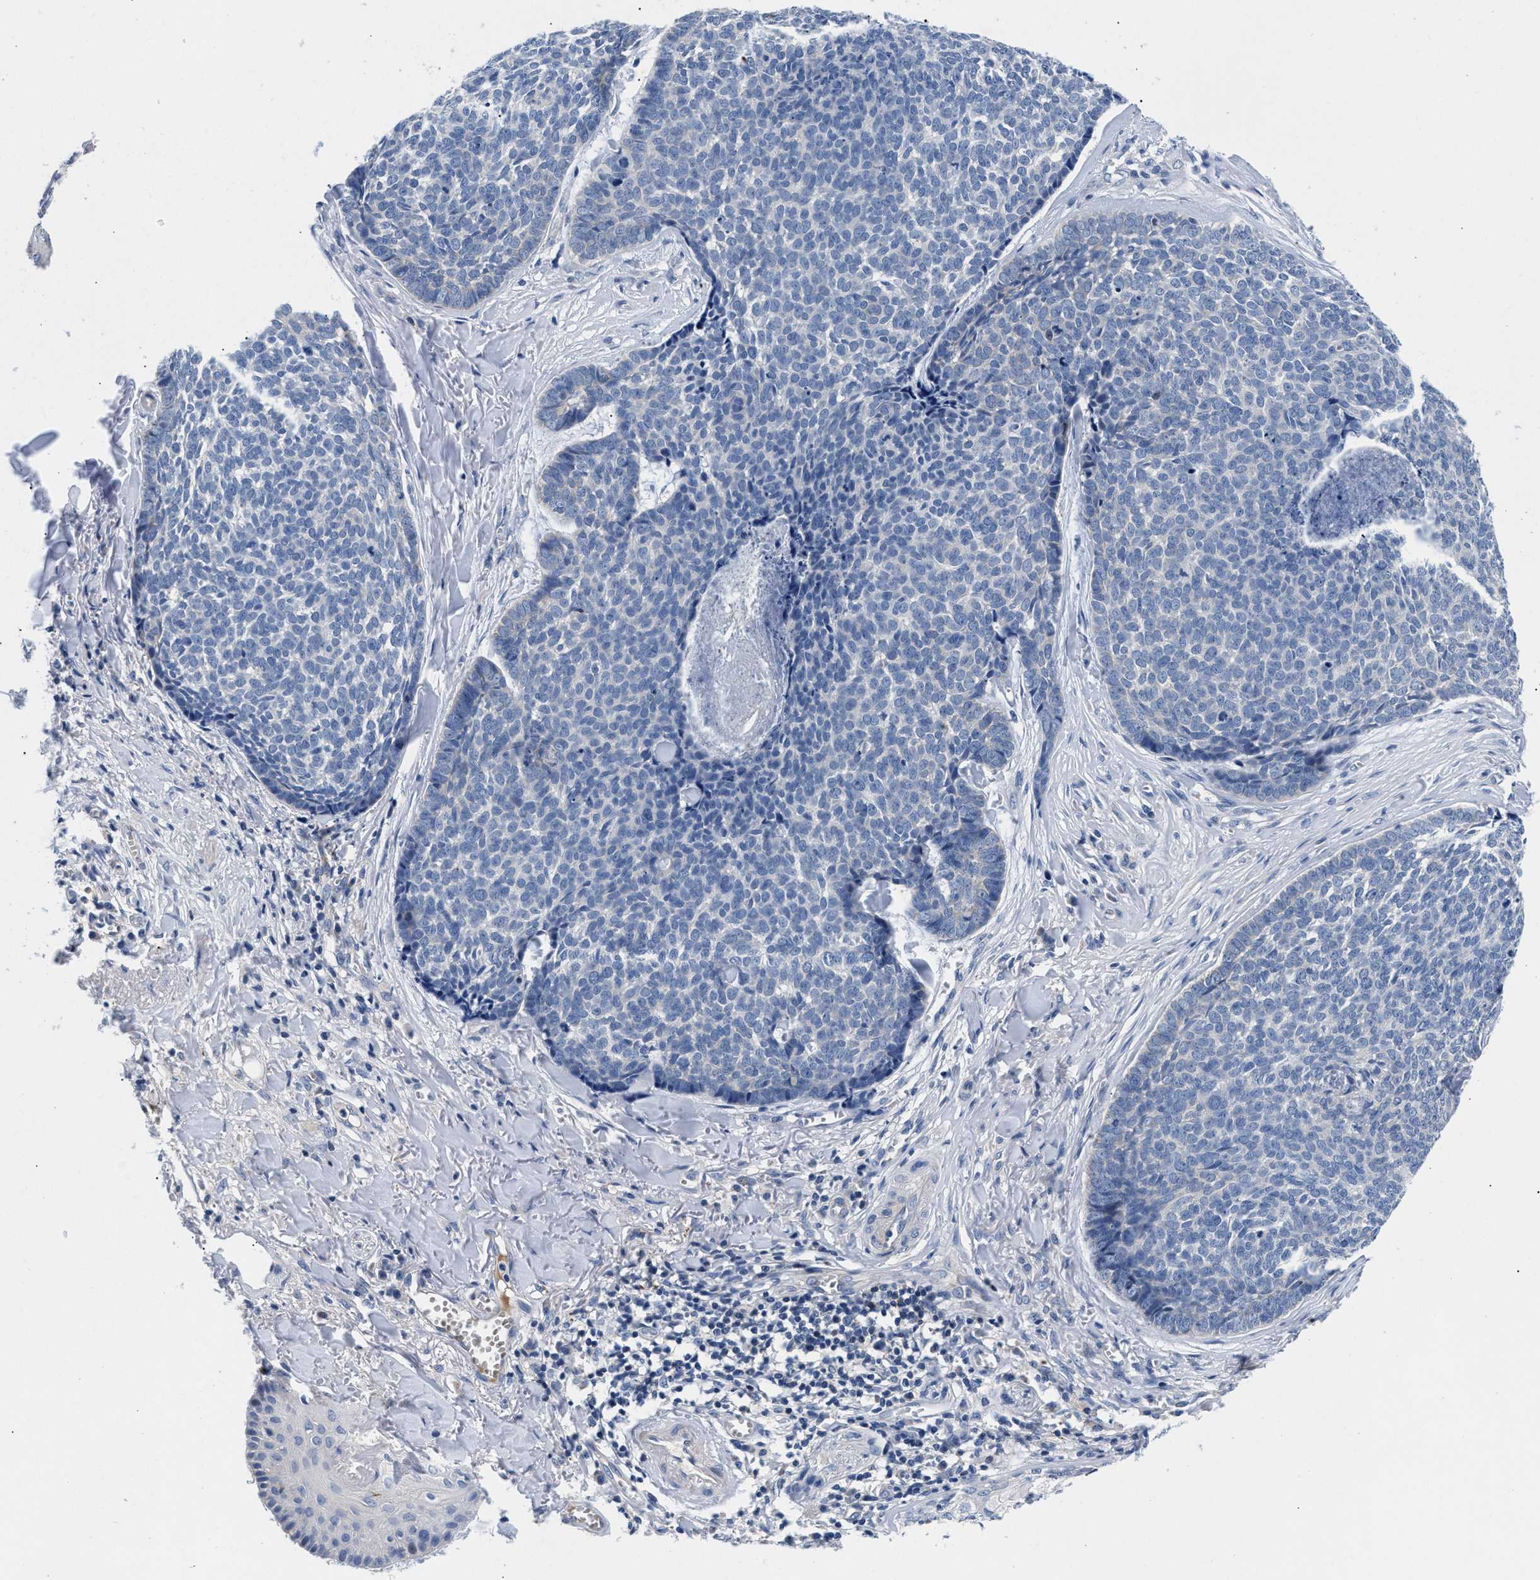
{"staining": {"intensity": "negative", "quantity": "none", "location": "none"}, "tissue": "skin cancer", "cell_type": "Tumor cells", "image_type": "cancer", "snomed": [{"axis": "morphology", "description": "Basal cell carcinoma"}, {"axis": "topography", "description": "Skin"}], "caption": "There is no significant positivity in tumor cells of skin cancer. Nuclei are stained in blue.", "gene": "P2RY4", "patient": {"sex": "male", "age": 84}}